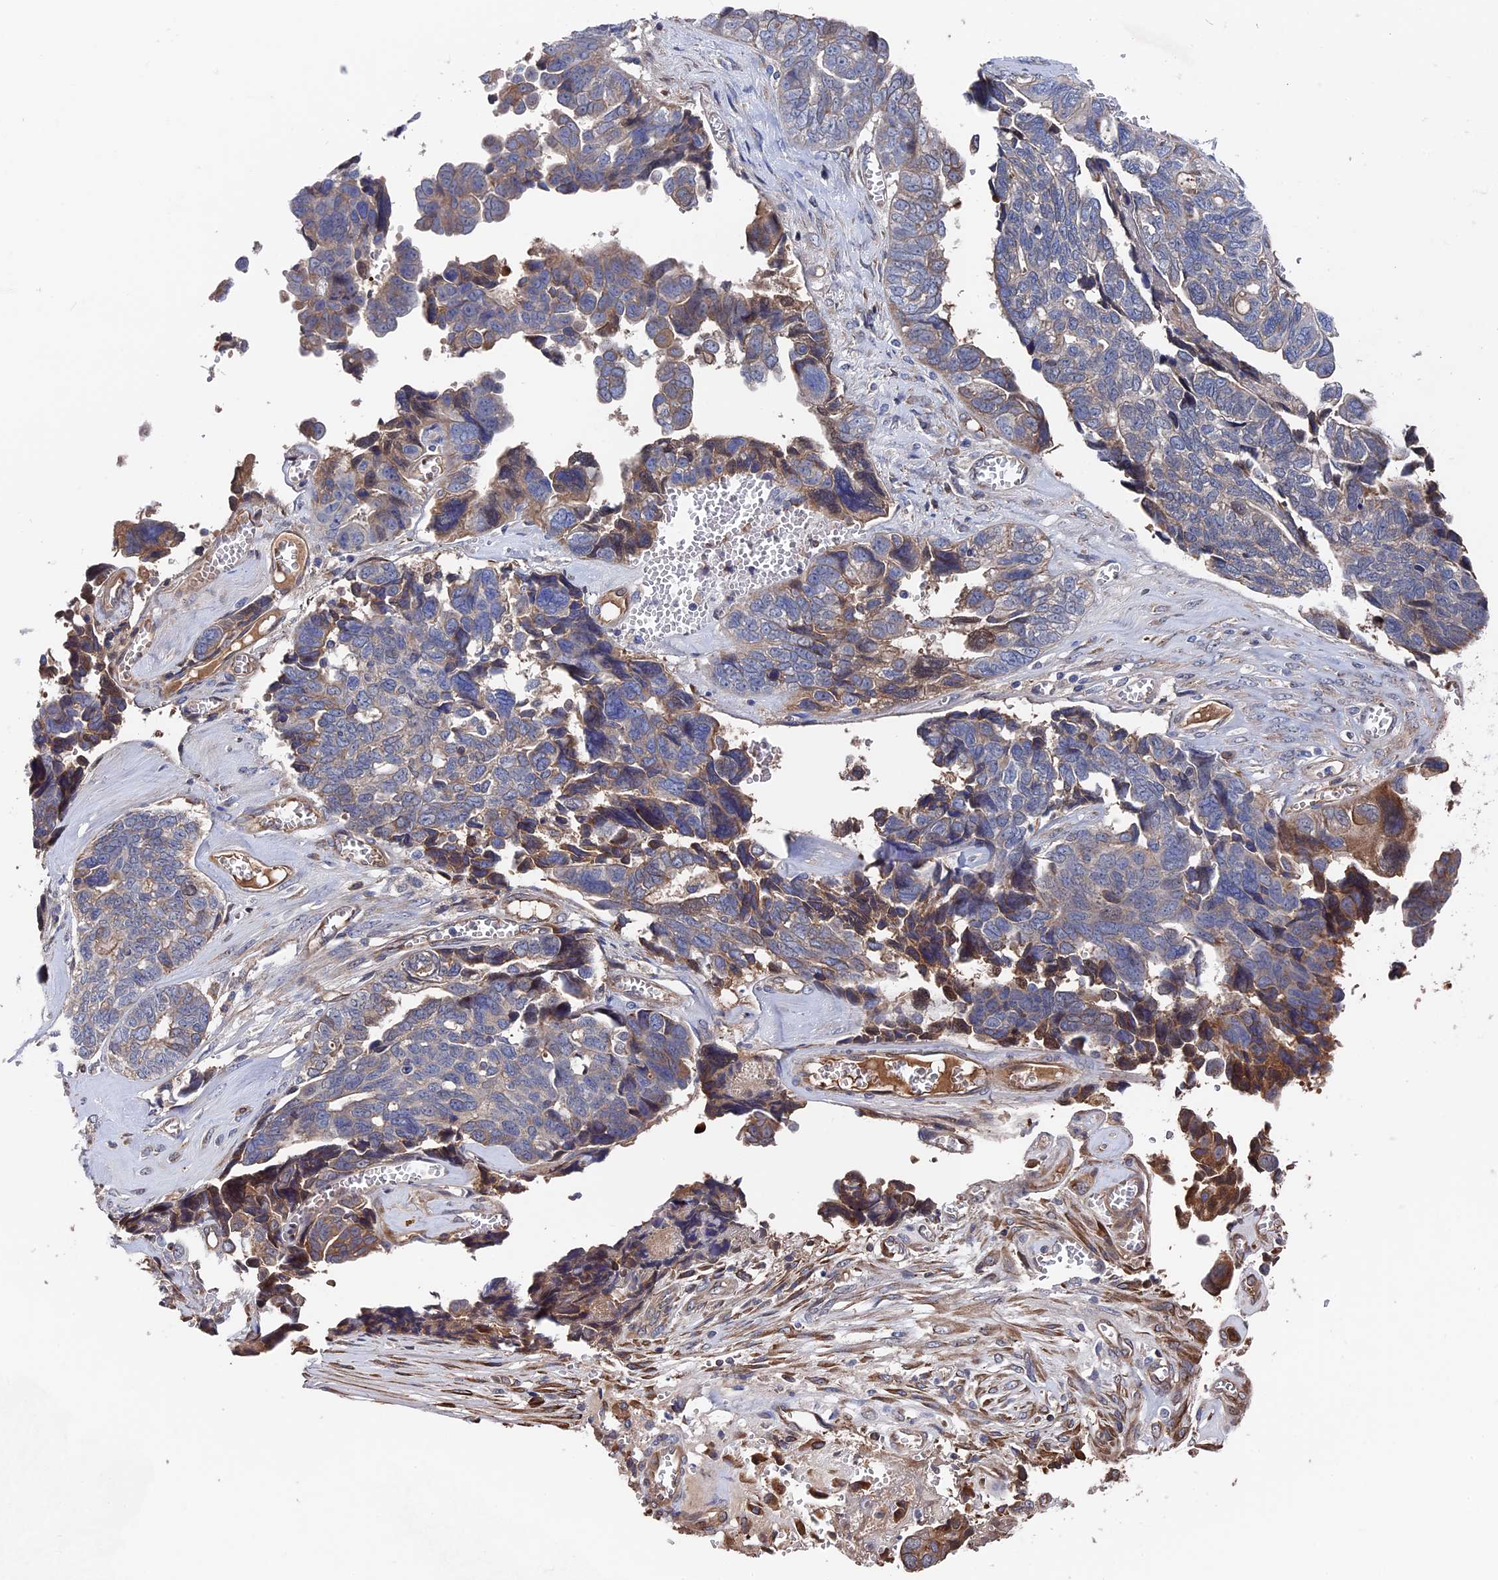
{"staining": {"intensity": "weak", "quantity": "25%-75%", "location": "cytoplasmic/membranous"}, "tissue": "ovarian cancer", "cell_type": "Tumor cells", "image_type": "cancer", "snomed": [{"axis": "morphology", "description": "Cystadenocarcinoma, serous, NOS"}, {"axis": "topography", "description": "Ovary"}], "caption": "Immunohistochemical staining of human ovarian cancer demonstrates low levels of weak cytoplasmic/membranous staining in about 25%-75% of tumor cells.", "gene": "RPUSD1", "patient": {"sex": "female", "age": 79}}